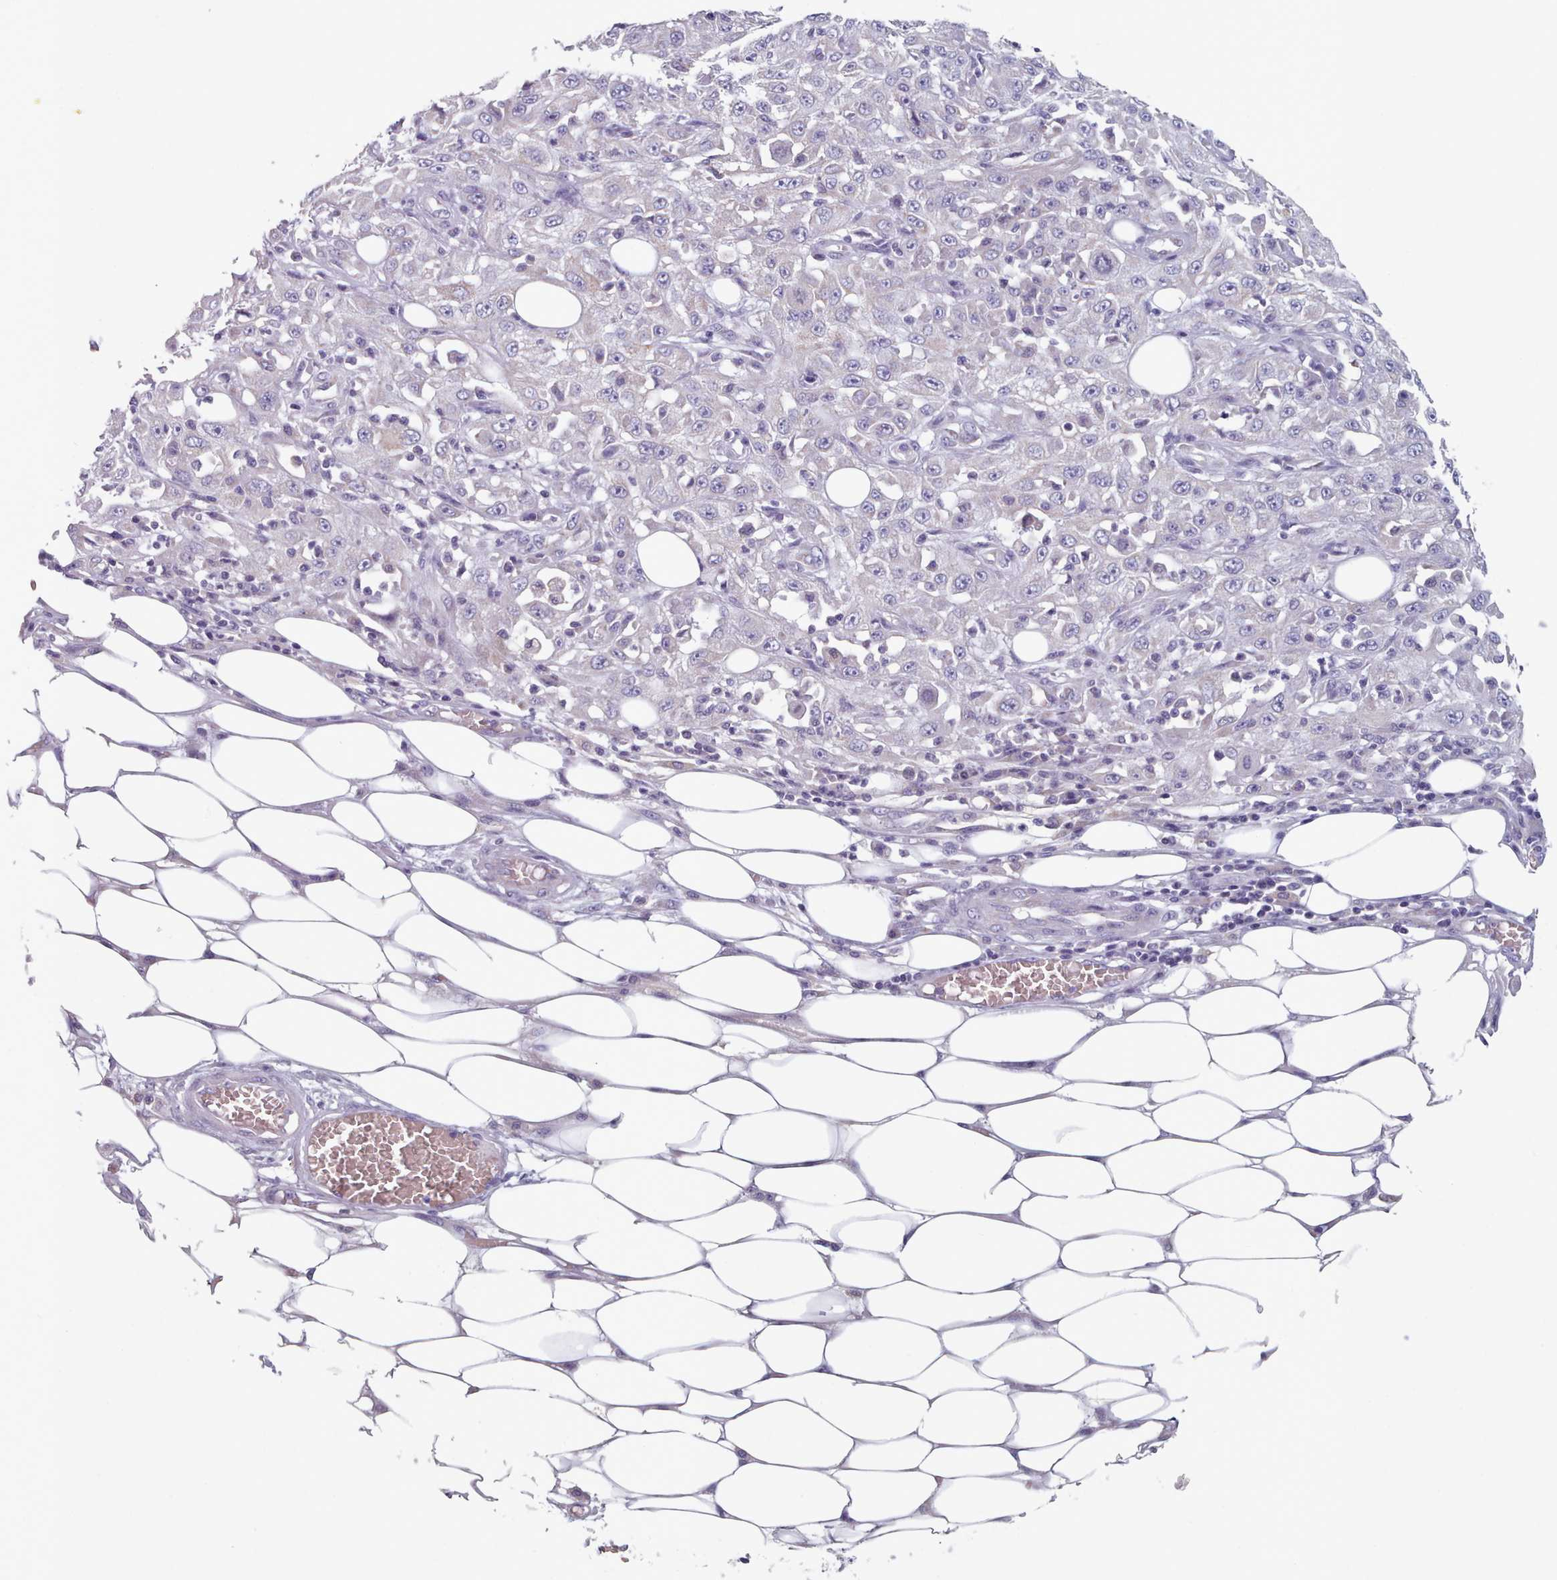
{"staining": {"intensity": "negative", "quantity": "none", "location": "none"}, "tissue": "skin cancer", "cell_type": "Tumor cells", "image_type": "cancer", "snomed": [{"axis": "morphology", "description": "Squamous cell carcinoma, NOS"}, {"axis": "morphology", "description": "Squamous cell carcinoma, metastatic, NOS"}, {"axis": "topography", "description": "Skin"}, {"axis": "topography", "description": "Lymph node"}], "caption": "A high-resolution histopathology image shows immunohistochemistry (IHC) staining of squamous cell carcinoma (skin), which reveals no significant expression in tumor cells.", "gene": "HAO1", "patient": {"sex": "male", "age": 75}}